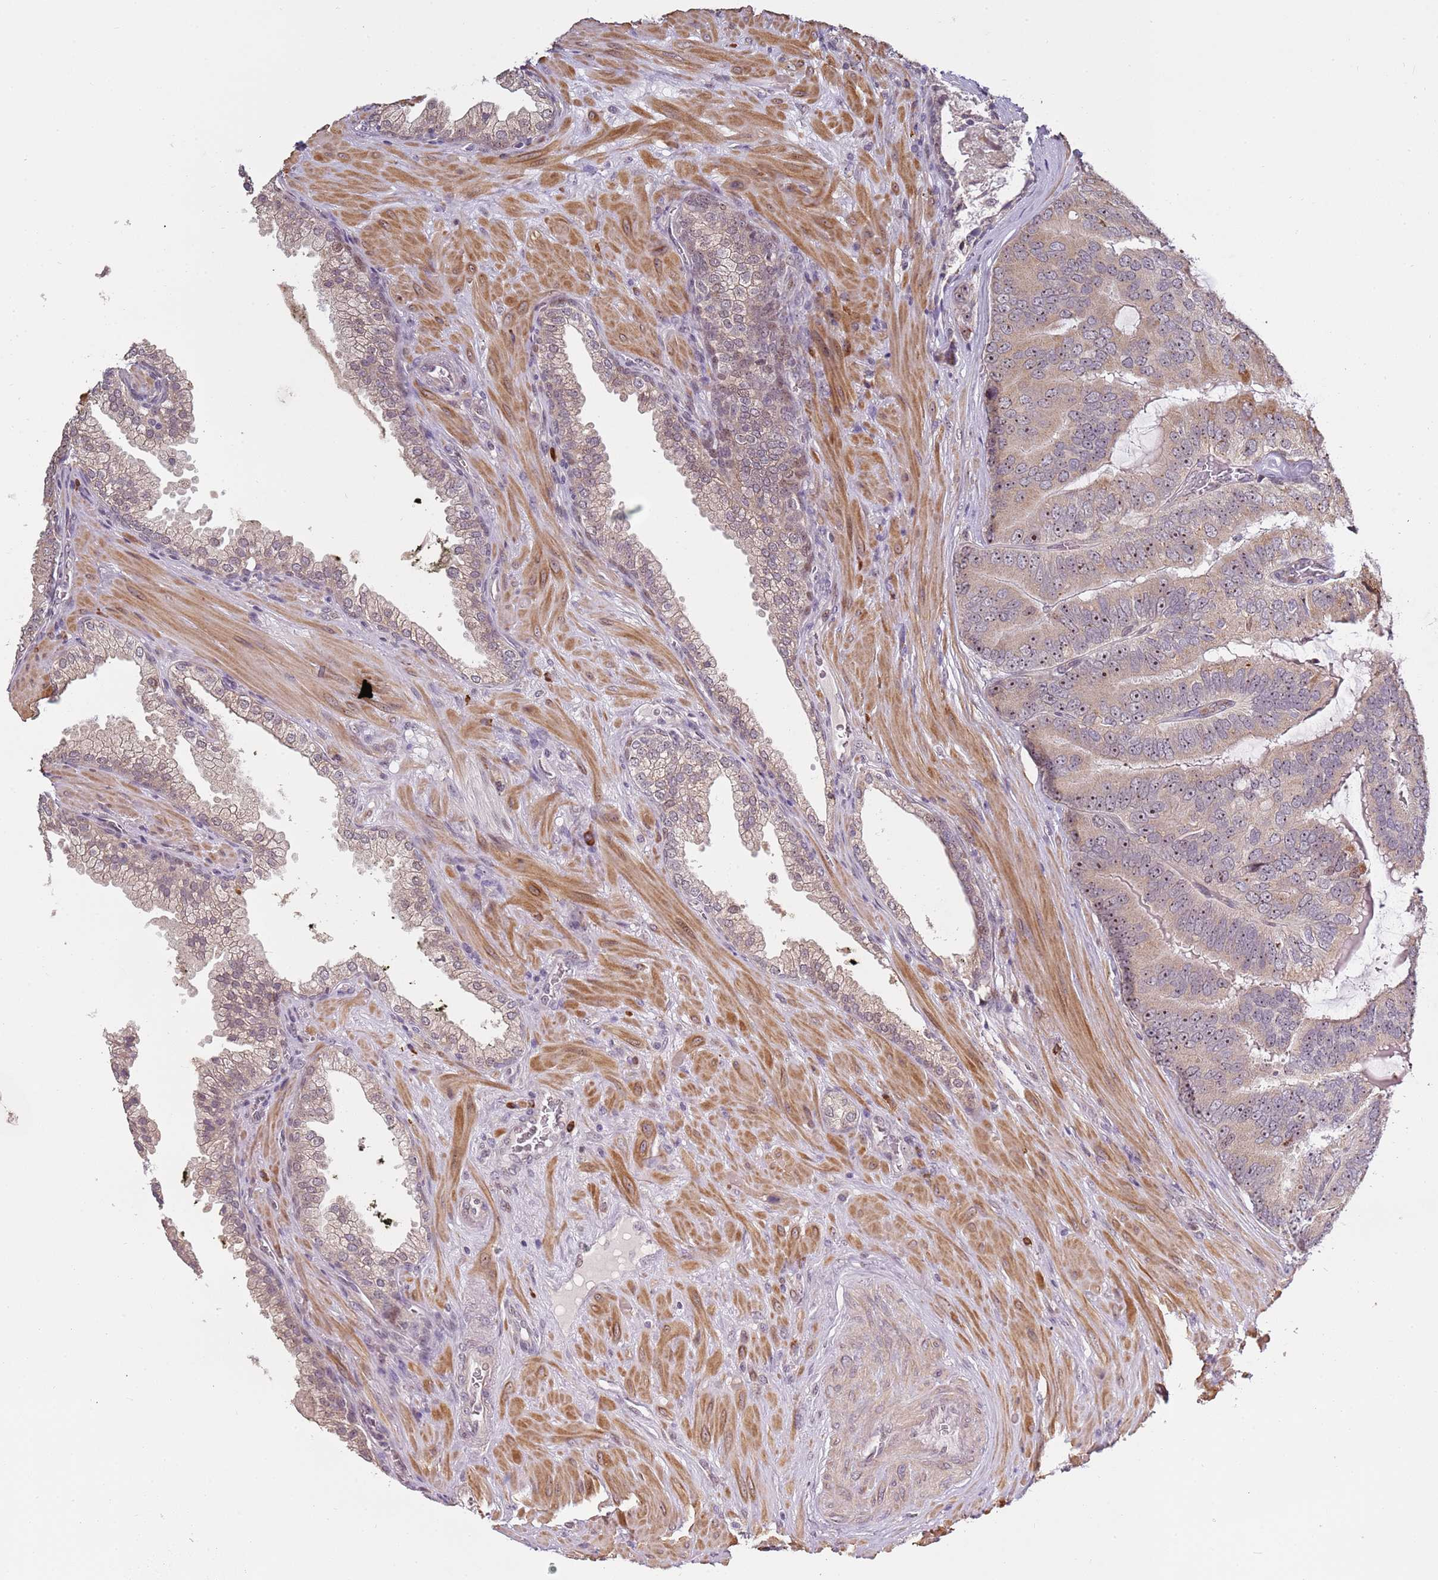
{"staining": {"intensity": "moderate", "quantity": "25%-75%", "location": "nuclear"}, "tissue": "prostate cancer", "cell_type": "Tumor cells", "image_type": "cancer", "snomed": [{"axis": "morphology", "description": "Adenocarcinoma, High grade"}, {"axis": "topography", "description": "Prostate"}], "caption": "Adenocarcinoma (high-grade) (prostate) stained with immunohistochemistry displays moderate nuclear positivity in approximately 25%-75% of tumor cells.", "gene": "UCMA", "patient": {"sex": "male", "age": 55}}